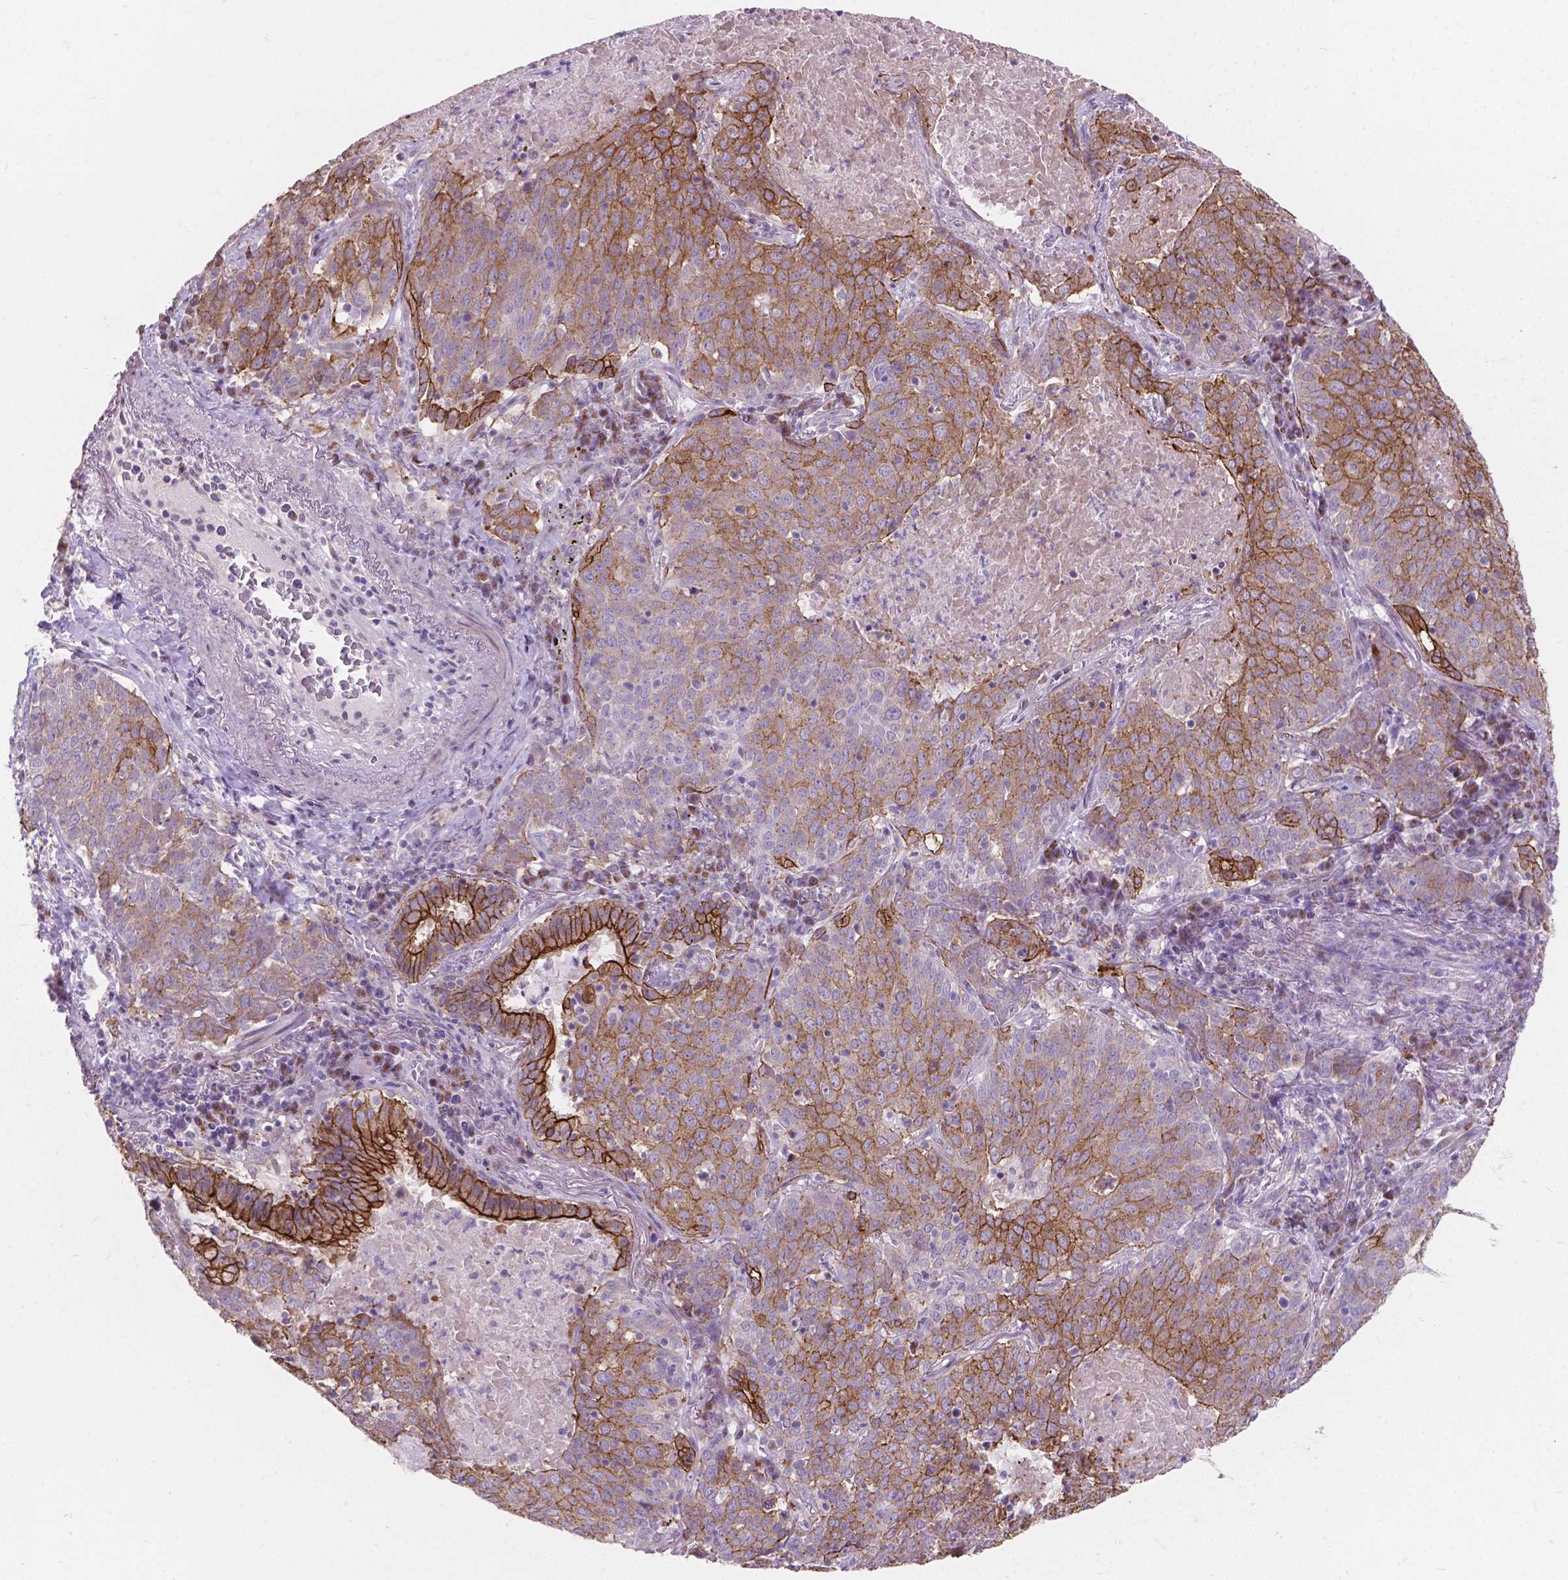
{"staining": {"intensity": "weak", "quantity": ">75%", "location": "cytoplasmic/membranous"}, "tissue": "lung cancer", "cell_type": "Tumor cells", "image_type": "cancer", "snomed": [{"axis": "morphology", "description": "Squamous cell carcinoma, NOS"}, {"axis": "topography", "description": "Lung"}], "caption": "Protein staining of lung cancer tissue exhibits weak cytoplasmic/membranous positivity in about >75% of tumor cells. The staining was performed using DAB to visualize the protein expression in brown, while the nuclei were stained in blue with hematoxylin (Magnification: 20x).", "gene": "MYH14", "patient": {"sex": "male", "age": 82}}